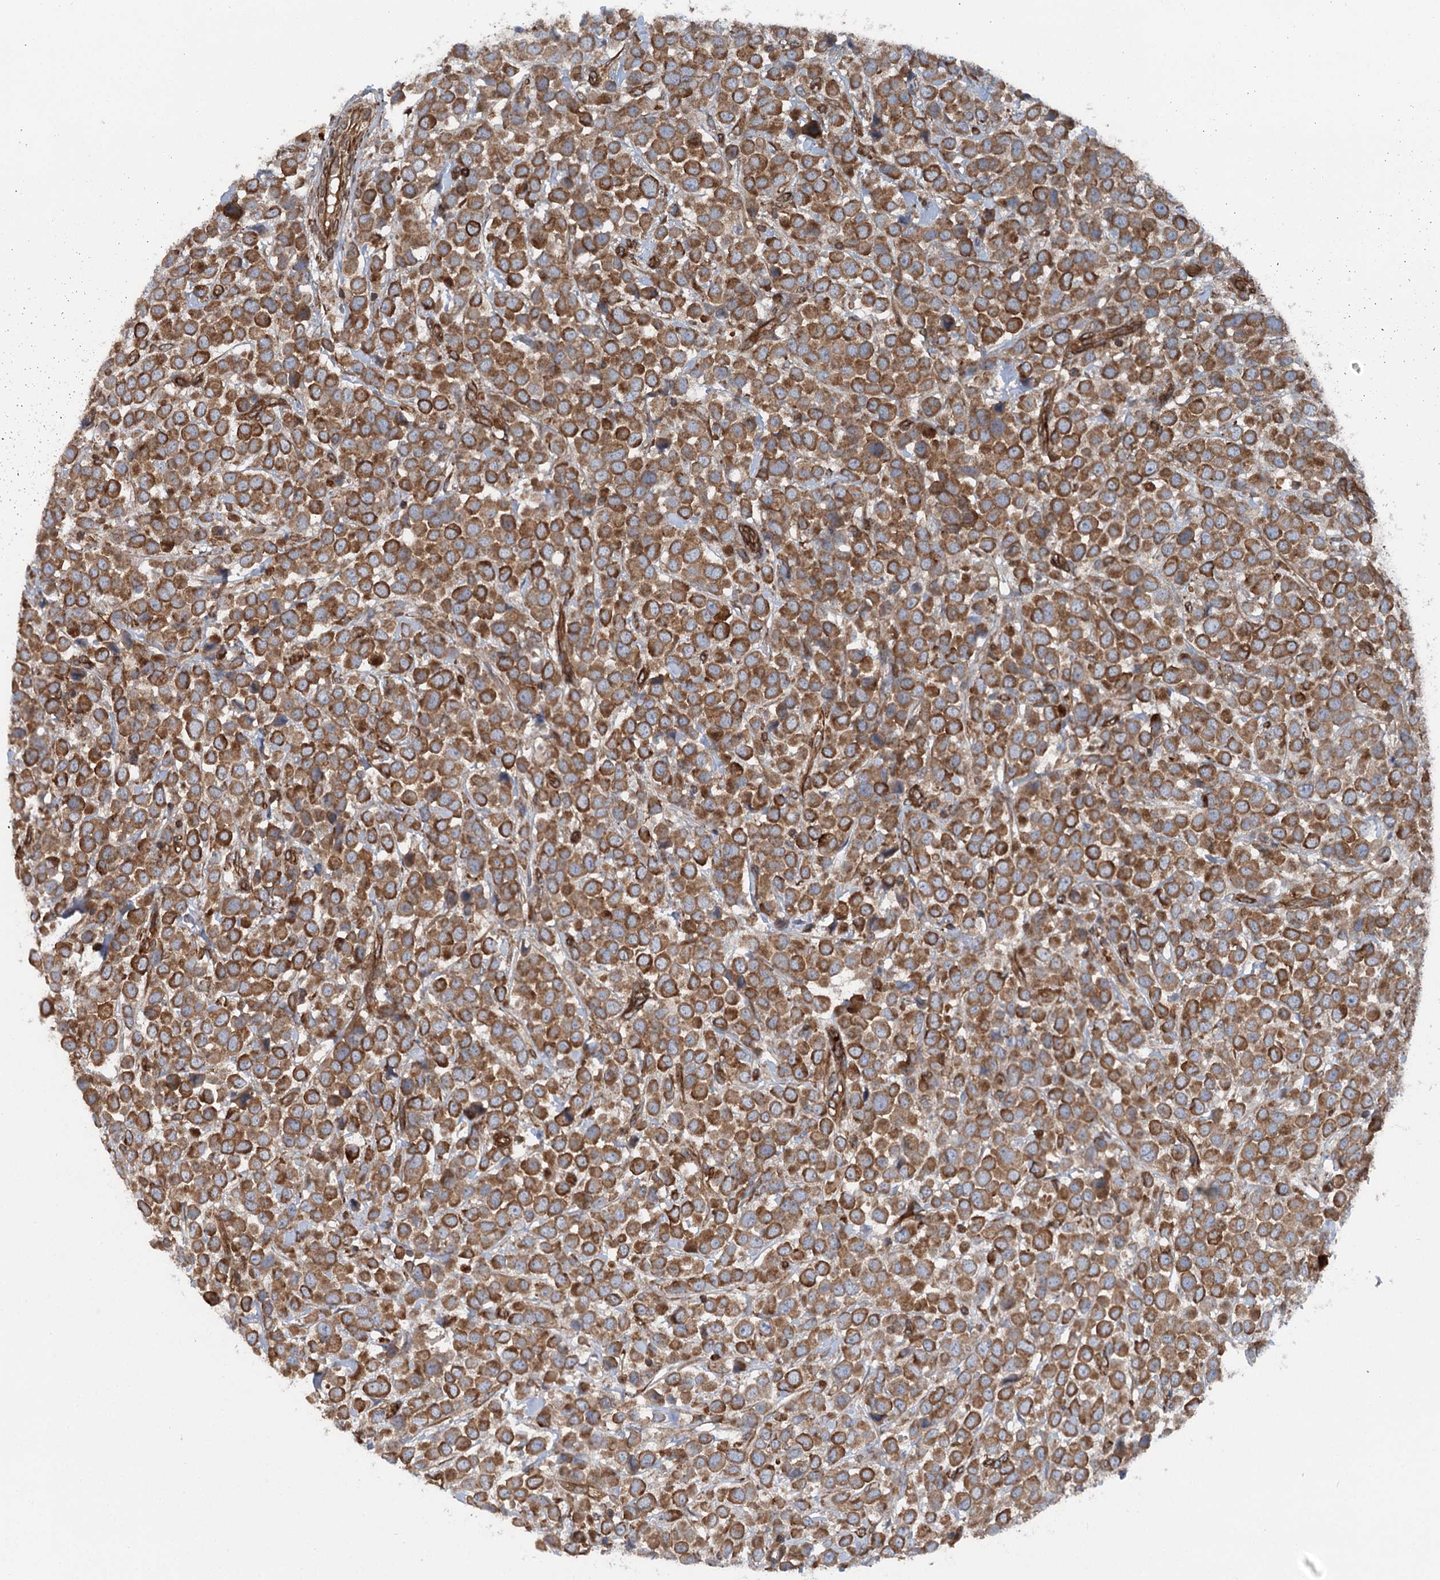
{"staining": {"intensity": "strong", "quantity": ">75%", "location": "cytoplasmic/membranous"}, "tissue": "breast cancer", "cell_type": "Tumor cells", "image_type": "cancer", "snomed": [{"axis": "morphology", "description": "Duct carcinoma"}, {"axis": "topography", "description": "Breast"}], "caption": "Immunohistochemical staining of human breast cancer (infiltrating ductal carcinoma) shows high levels of strong cytoplasmic/membranous positivity in about >75% of tumor cells.", "gene": "IQSEC1", "patient": {"sex": "female", "age": 61}}